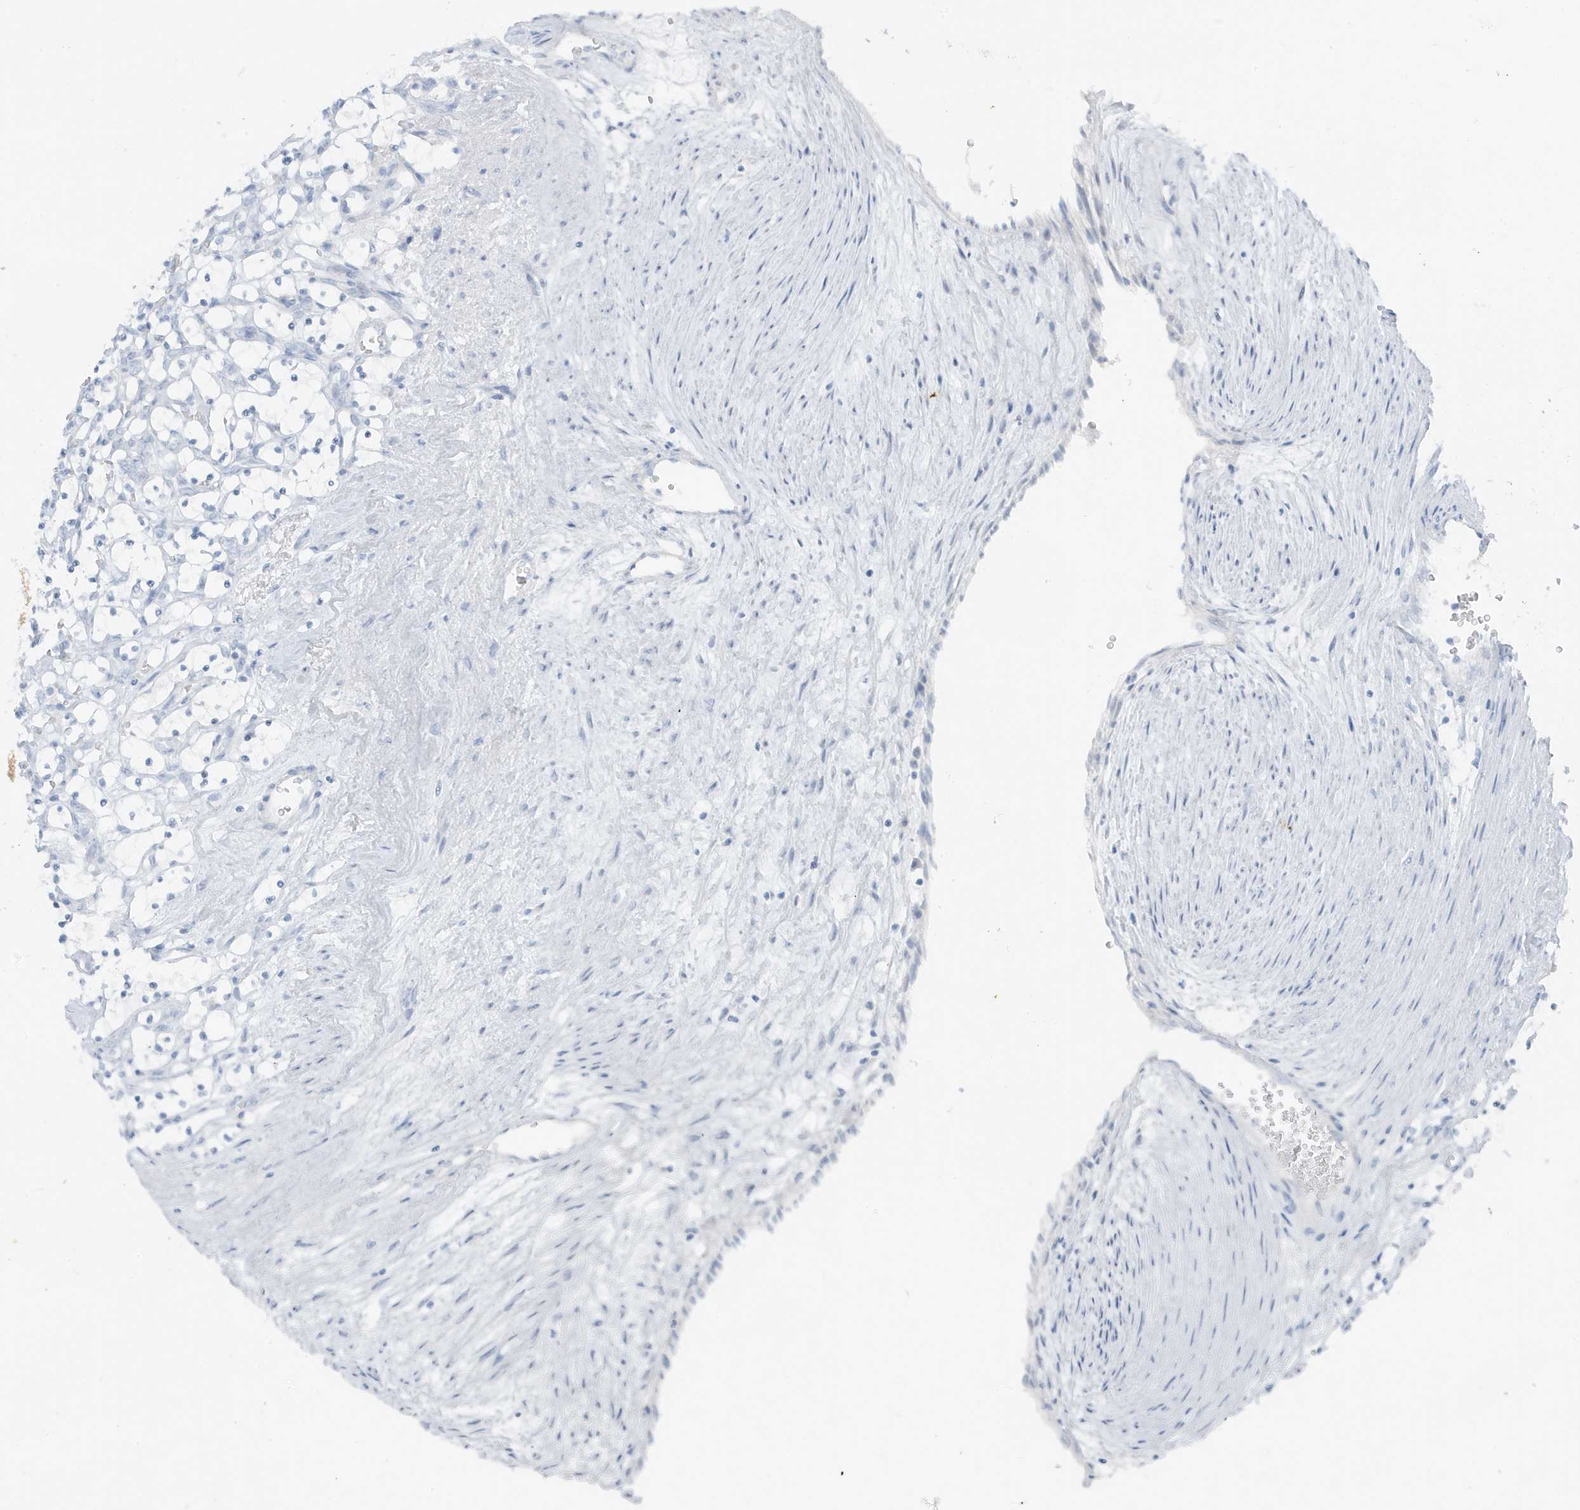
{"staining": {"intensity": "negative", "quantity": "none", "location": "none"}, "tissue": "renal cancer", "cell_type": "Tumor cells", "image_type": "cancer", "snomed": [{"axis": "morphology", "description": "Adenocarcinoma, NOS"}, {"axis": "topography", "description": "Kidney"}], "caption": "IHC photomicrograph of neoplastic tissue: human renal cancer (adenocarcinoma) stained with DAB shows no significant protein staining in tumor cells.", "gene": "ZFP64", "patient": {"sex": "female", "age": 69}}